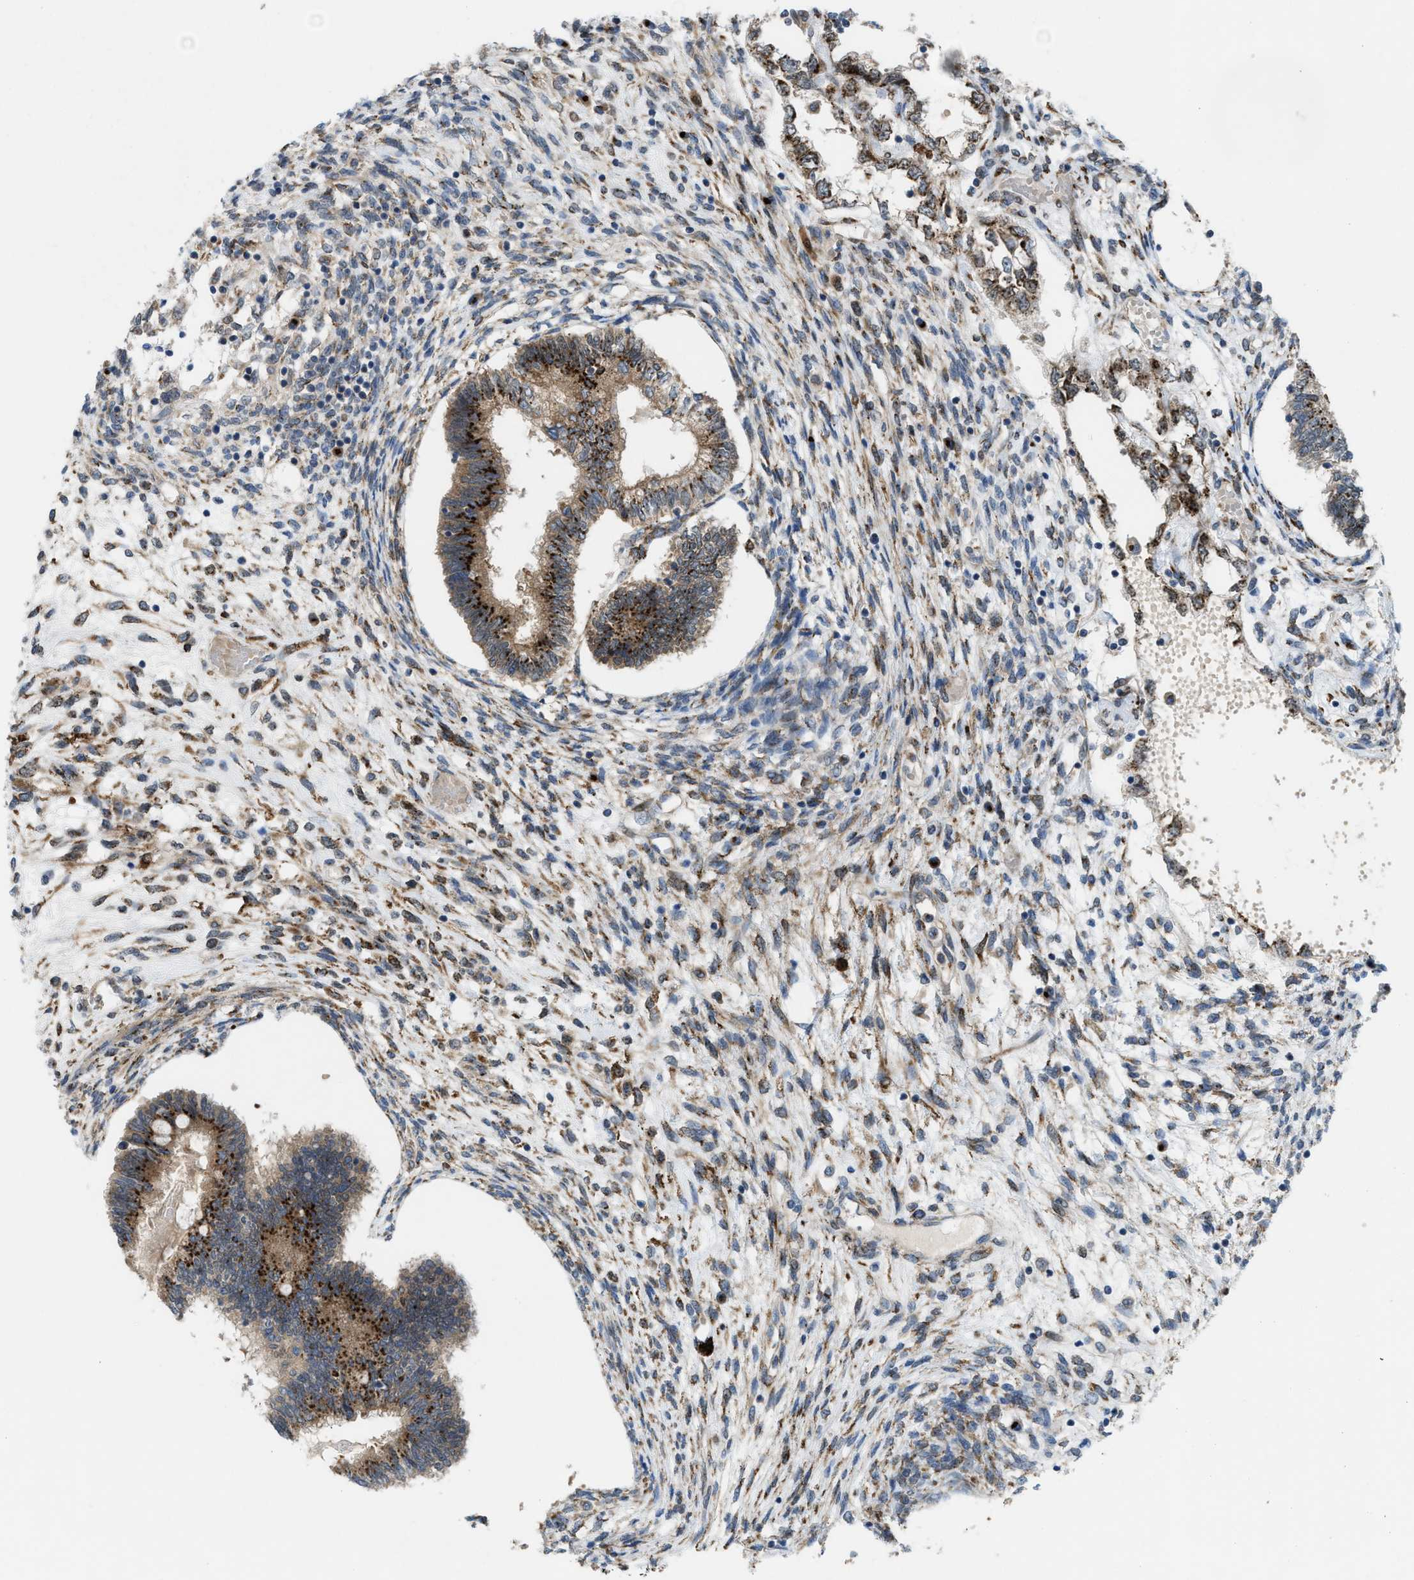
{"staining": {"intensity": "strong", "quantity": ">75%", "location": "cytoplasmic/membranous"}, "tissue": "testis cancer", "cell_type": "Tumor cells", "image_type": "cancer", "snomed": [{"axis": "morphology", "description": "Seminoma, NOS"}, {"axis": "topography", "description": "Testis"}], "caption": "About >75% of tumor cells in testis cancer demonstrate strong cytoplasmic/membranous protein positivity as visualized by brown immunohistochemical staining.", "gene": "SLC38A10", "patient": {"sex": "male", "age": 28}}